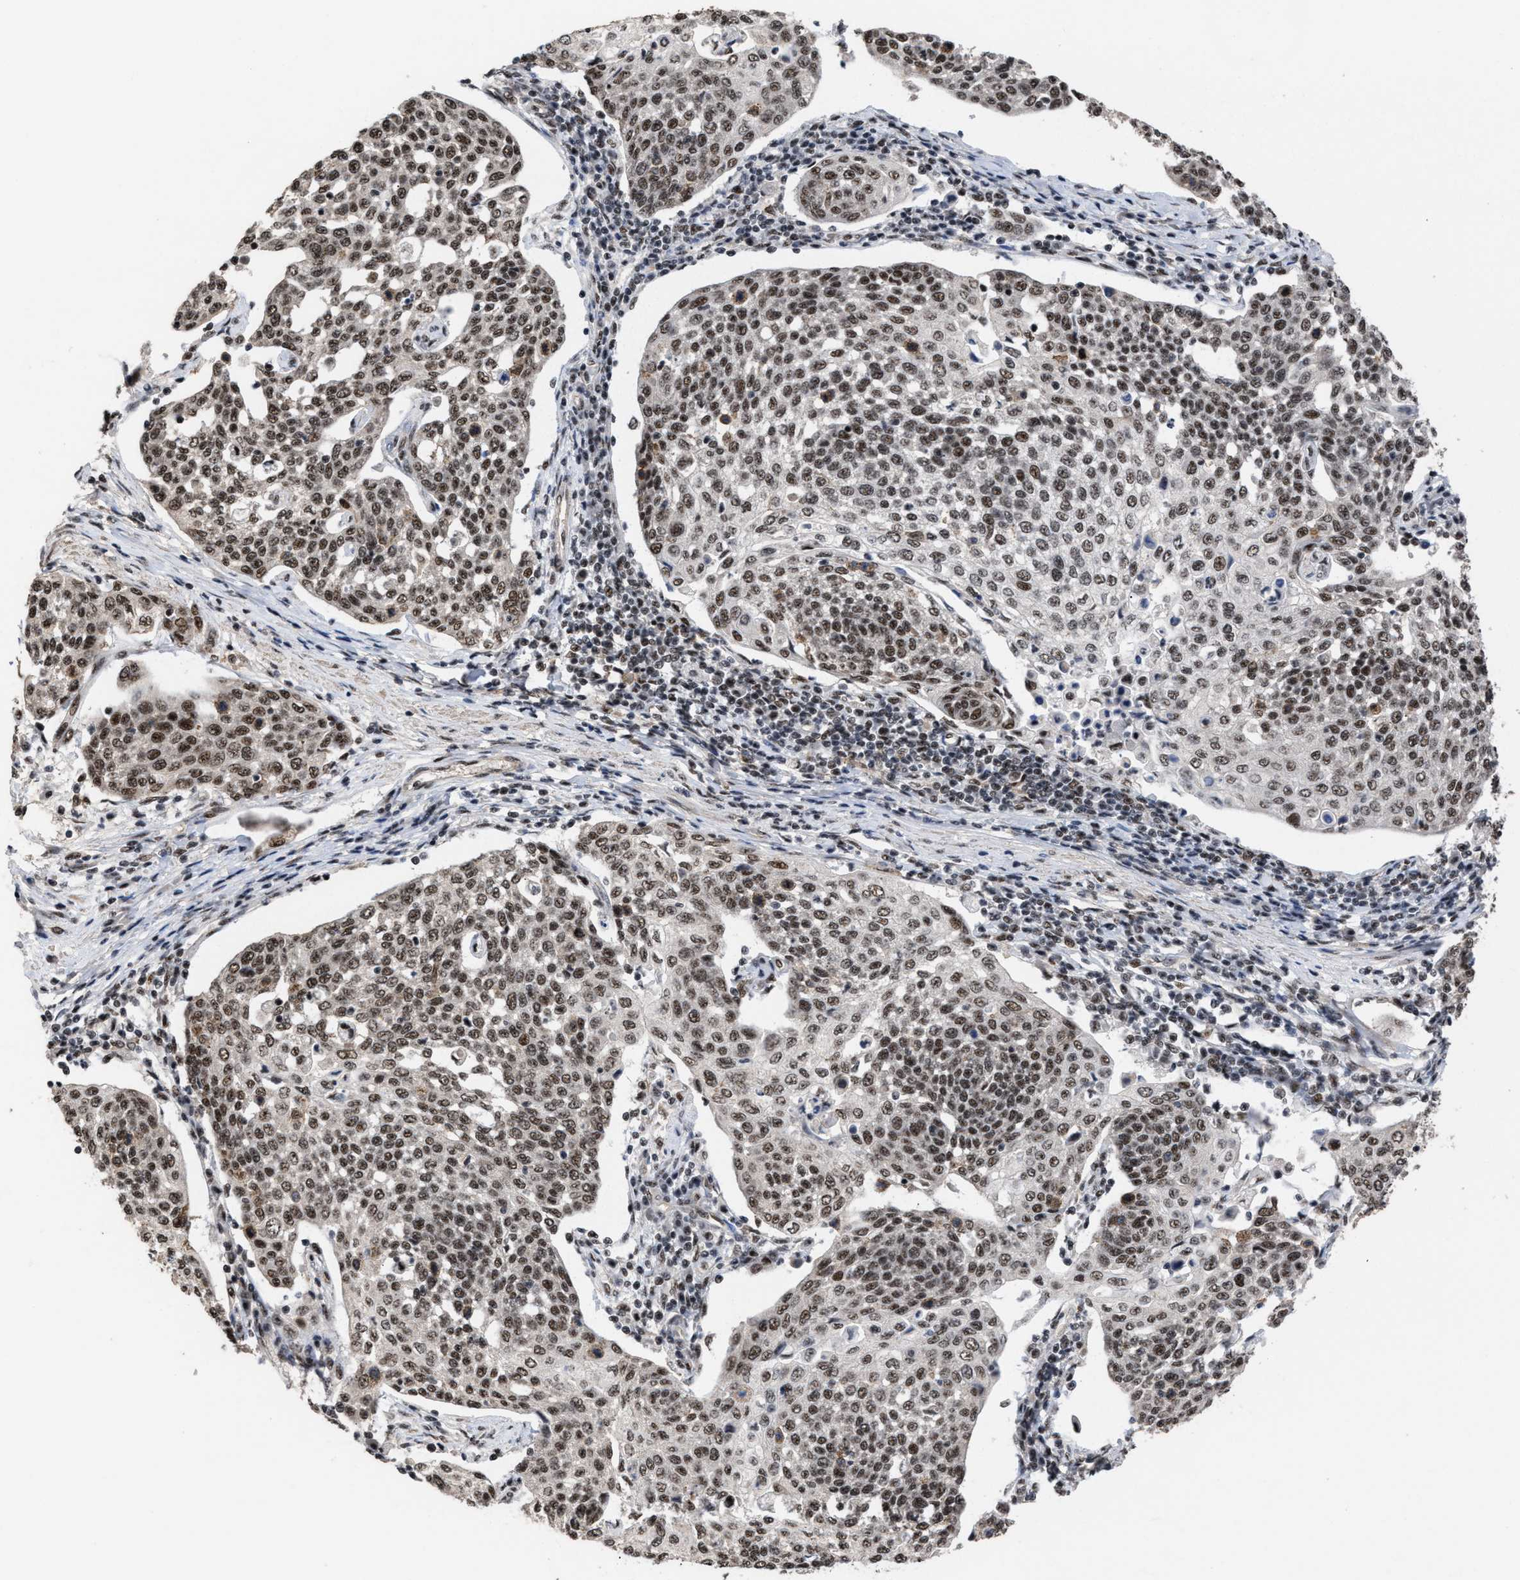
{"staining": {"intensity": "strong", "quantity": ">75%", "location": "nuclear"}, "tissue": "cervical cancer", "cell_type": "Tumor cells", "image_type": "cancer", "snomed": [{"axis": "morphology", "description": "Squamous cell carcinoma, NOS"}, {"axis": "topography", "description": "Cervix"}], "caption": "Strong nuclear positivity is seen in about >75% of tumor cells in cervical squamous cell carcinoma.", "gene": "EIF4A3", "patient": {"sex": "female", "age": 34}}